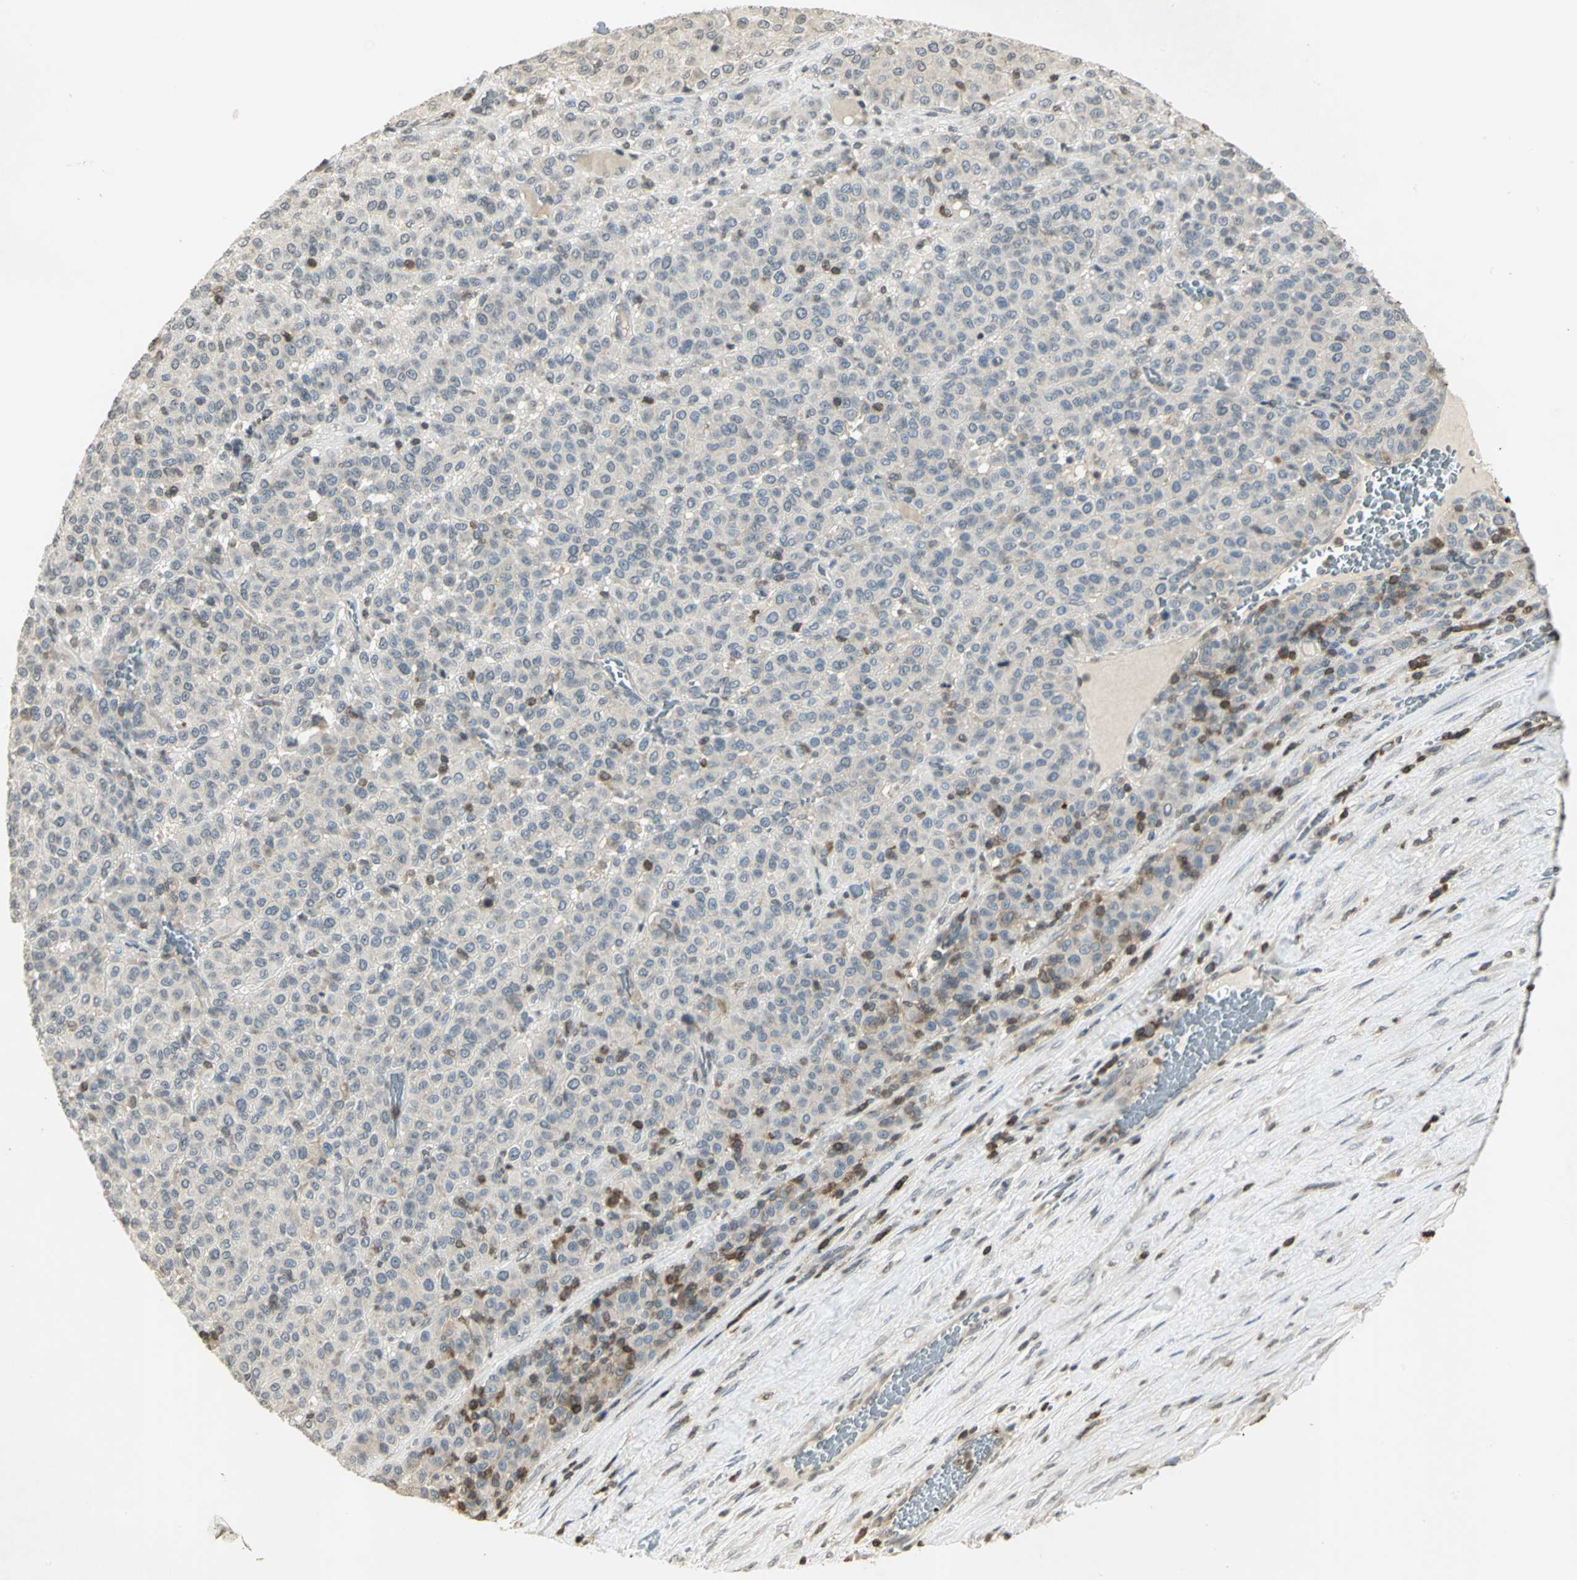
{"staining": {"intensity": "negative", "quantity": "none", "location": "none"}, "tissue": "melanoma", "cell_type": "Tumor cells", "image_type": "cancer", "snomed": [{"axis": "morphology", "description": "Malignant melanoma, Metastatic site"}, {"axis": "topography", "description": "Pancreas"}], "caption": "Histopathology image shows no significant protein expression in tumor cells of melanoma.", "gene": "IL16", "patient": {"sex": "female", "age": 30}}